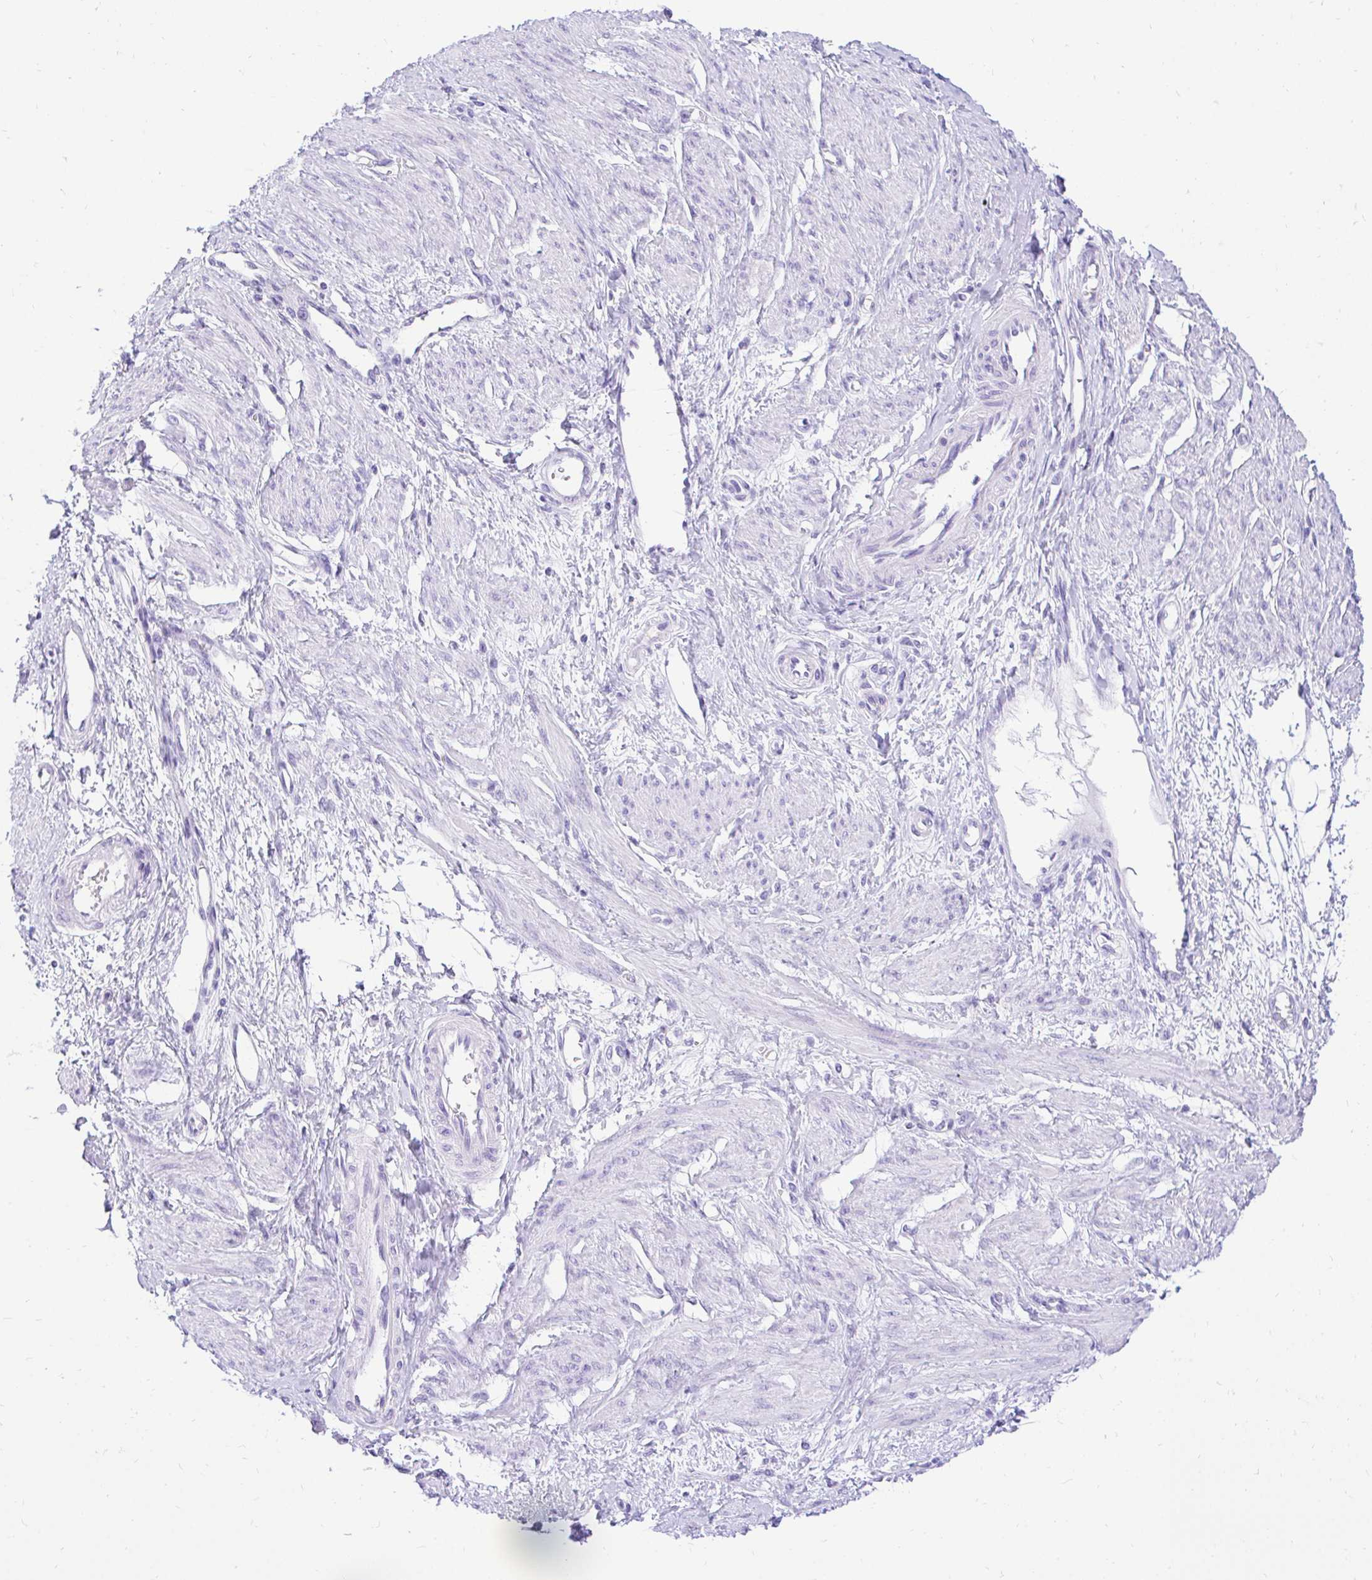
{"staining": {"intensity": "negative", "quantity": "none", "location": "none"}, "tissue": "smooth muscle", "cell_type": "Smooth muscle cells", "image_type": "normal", "snomed": [{"axis": "morphology", "description": "Normal tissue, NOS"}, {"axis": "topography", "description": "Smooth muscle"}, {"axis": "topography", "description": "Uterus"}], "caption": "Immunohistochemistry of normal smooth muscle demonstrates no staining in smooth muscle cells. (Immunohistochemistry, brightfield microscopy, high magnification).", "gene": "FATE1", "patient": {"sex": "female", "age": 39}}